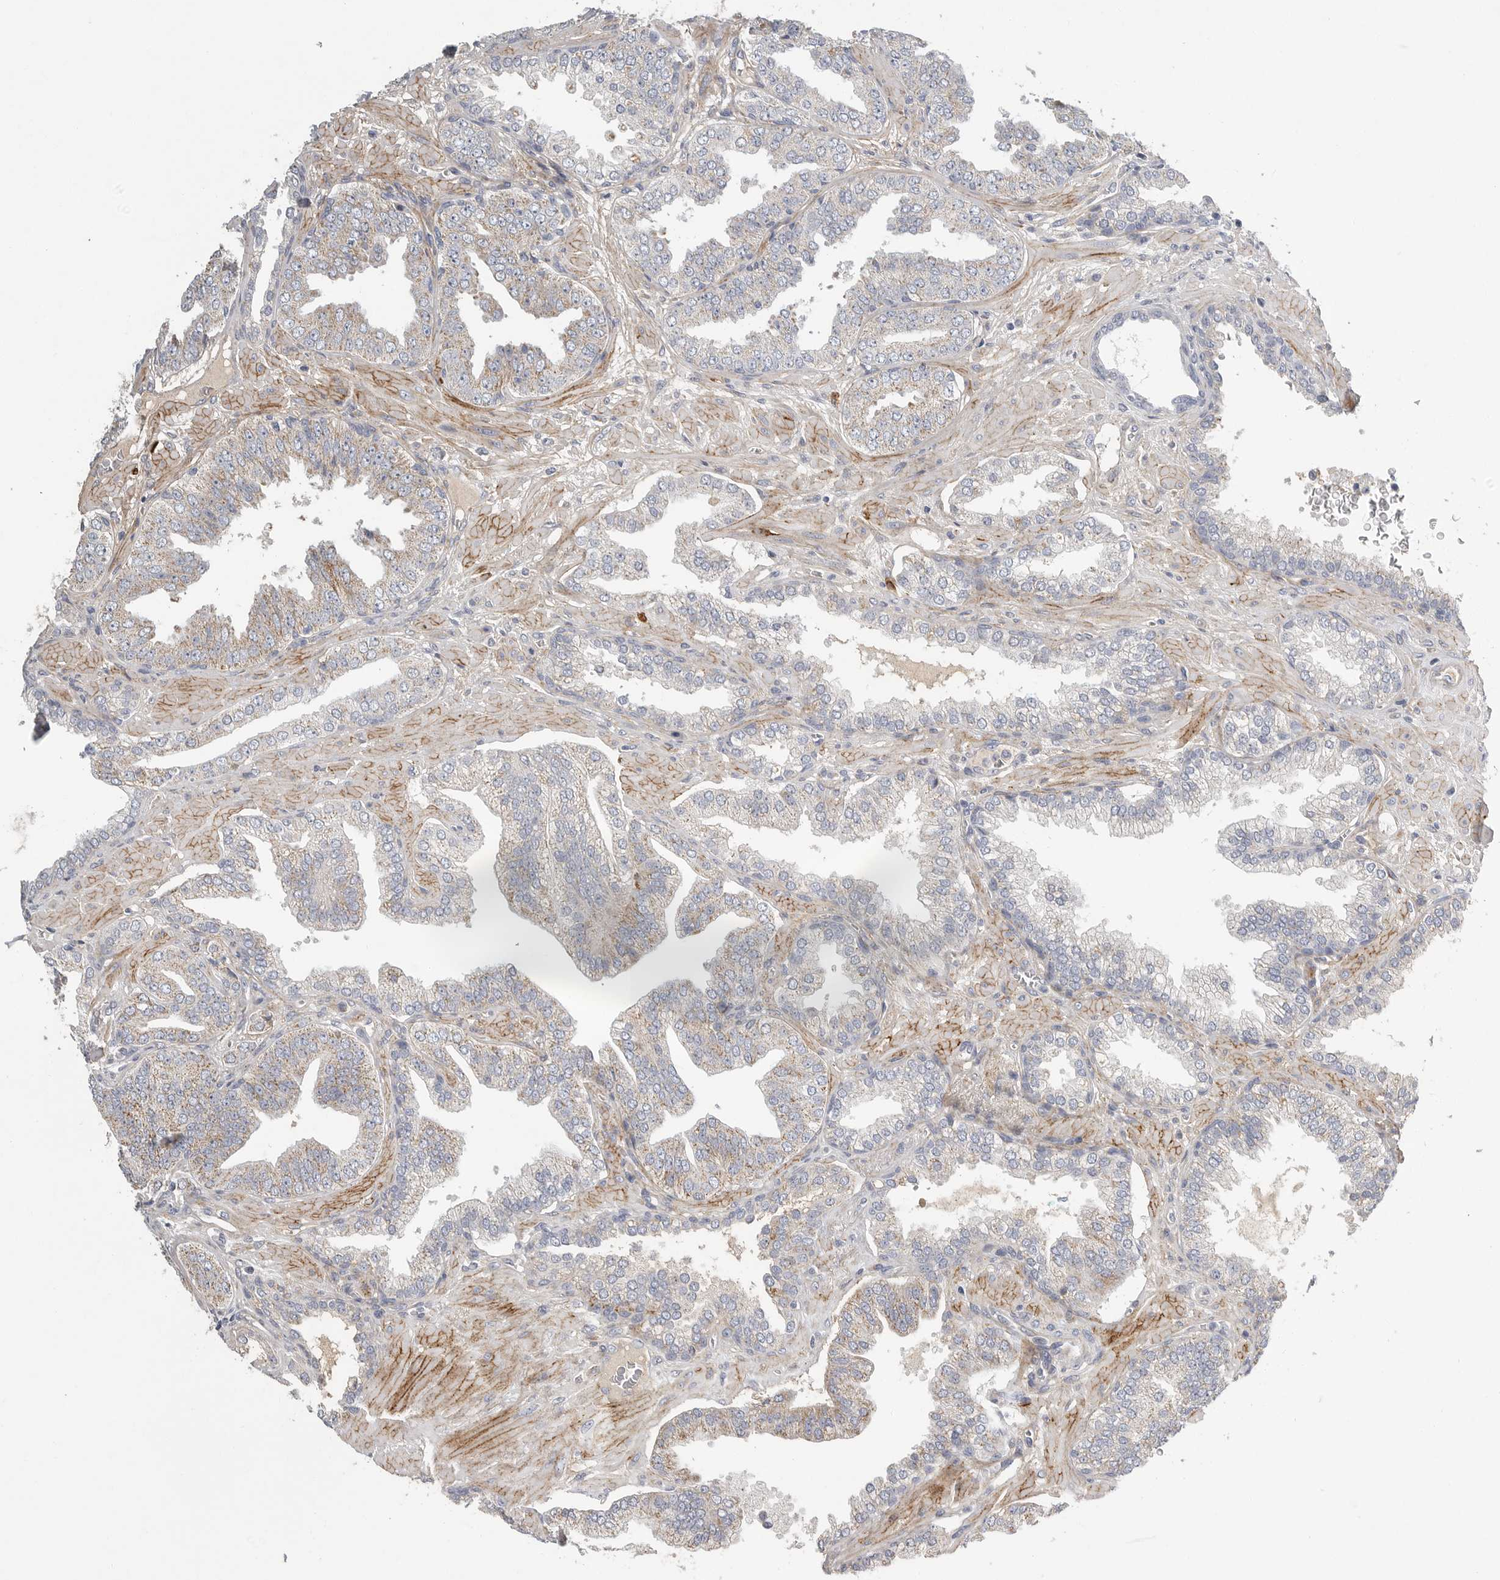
{"staining": {"intensity": "weak", "quantity": "25%-75%", "location": "cytoplasmic/membranous"}, "tissue": "prostate cancer", "cell_type": "Tumor cells", "image_type": "cancer", "snomed": [{"axis": "morphology", "description": "Adenocarcinoma, Low grade"}, {"axis": "topography", "description": "Prostate"}], "caption": "Tumor cells exhibit low levels of weak cytoplasmic/membranous expression in approximately 25%-75% of cells in human prostate low-grade adenocarcinoma. Immunohistochemistry (ihc) stains the protein in brown and the nuclei are stained blue.", "gene": "SDC3", "patient": {"sex": "male", "age": 62}}